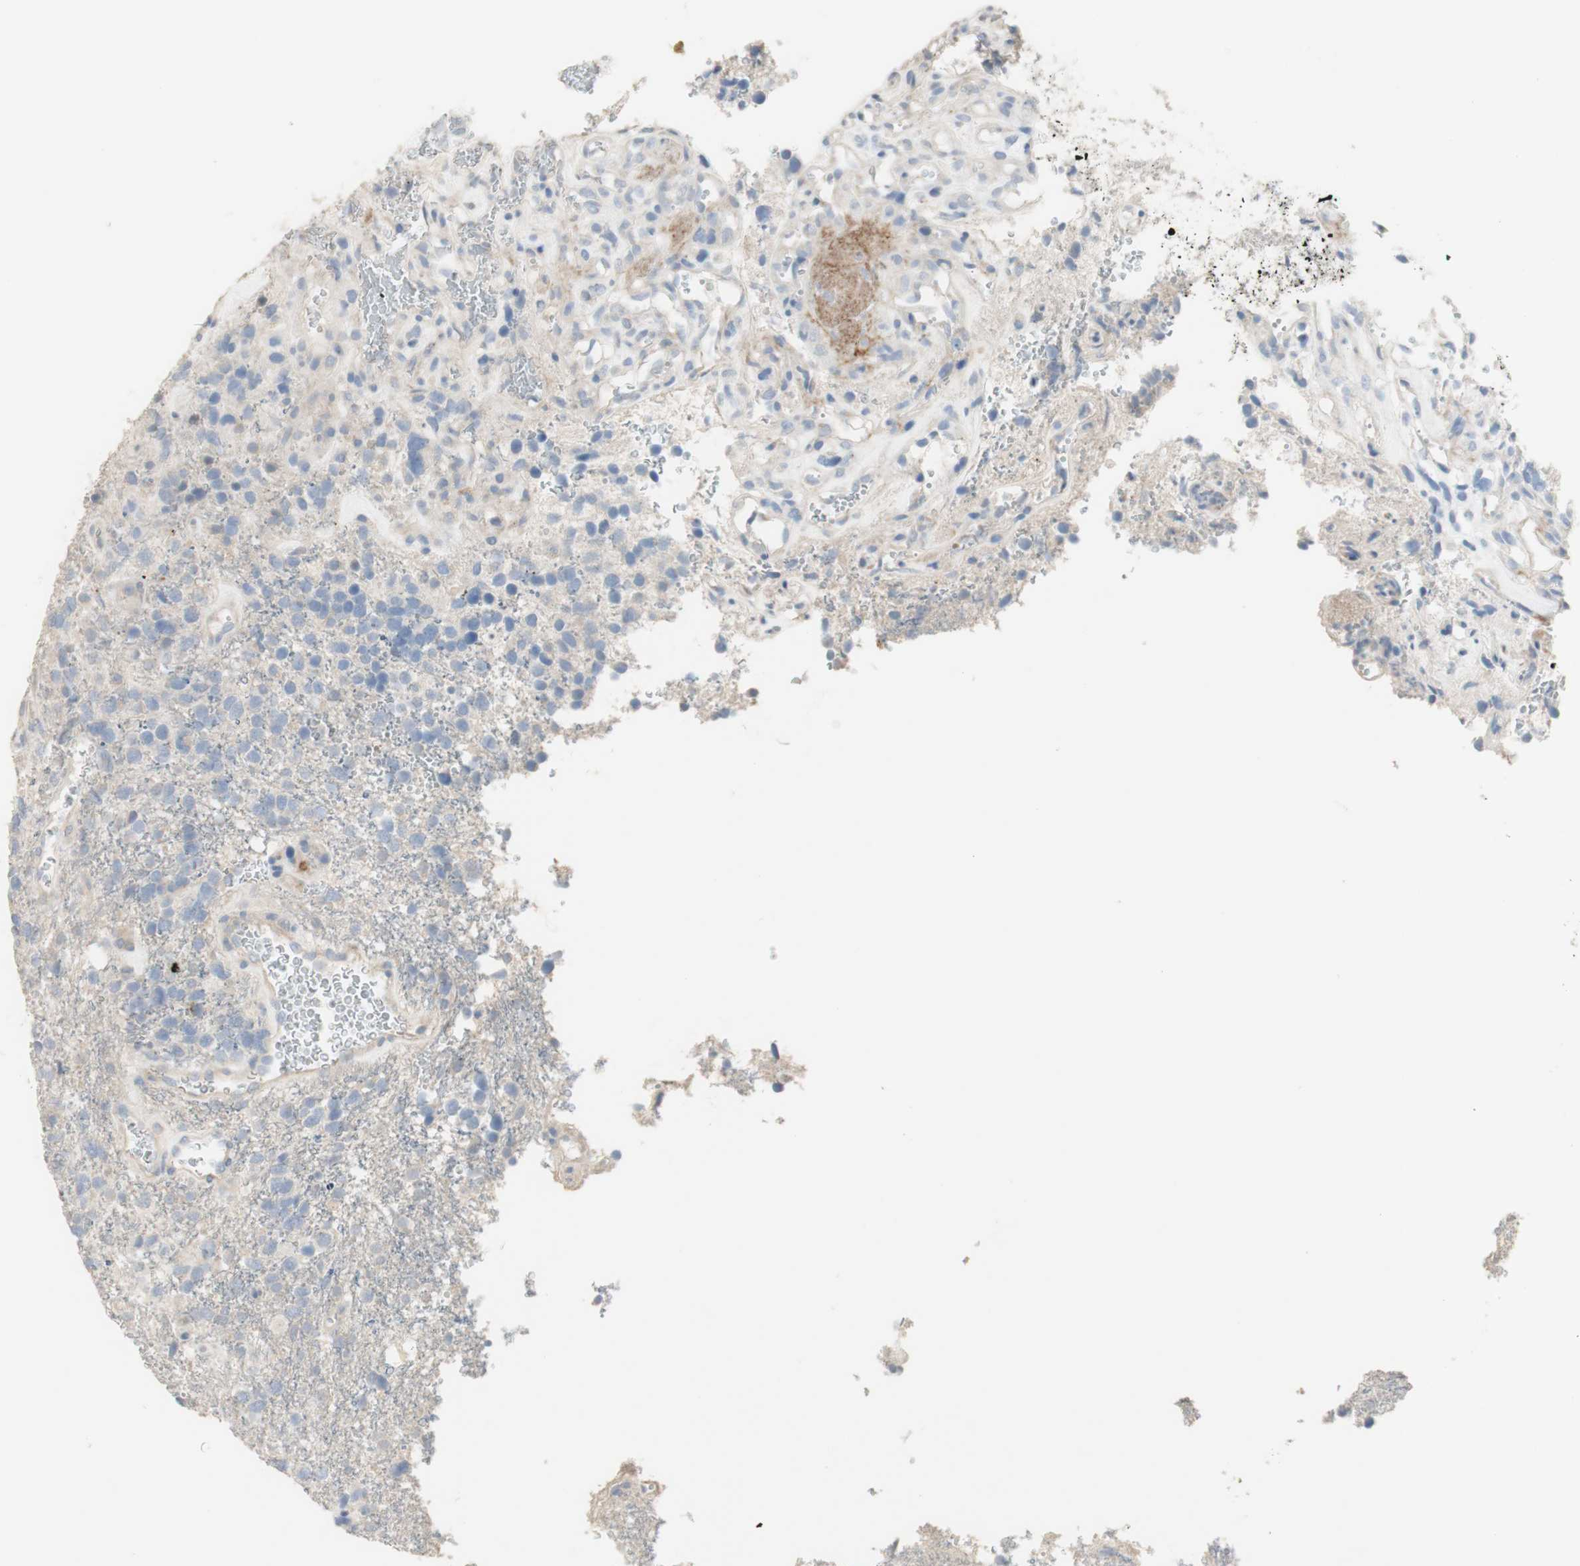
{"staining": {"intensity": "negative", "quantity": "none", "location": "none"}, "tissue": "glioma", "cell_type": "Tumor cells", "image_type": "cancer", "snomed": [{"axis": "morphology", "description": "Glioma, malignant, High grade"}, {"axis": "topography", "description": "Brain"}], "caption": "This is an immunohistochemistry micrograph of human glioma. There is no positivity in tumor cells.", "gene": "MANEA", "patient": {"sex": "female", "age": 58}}